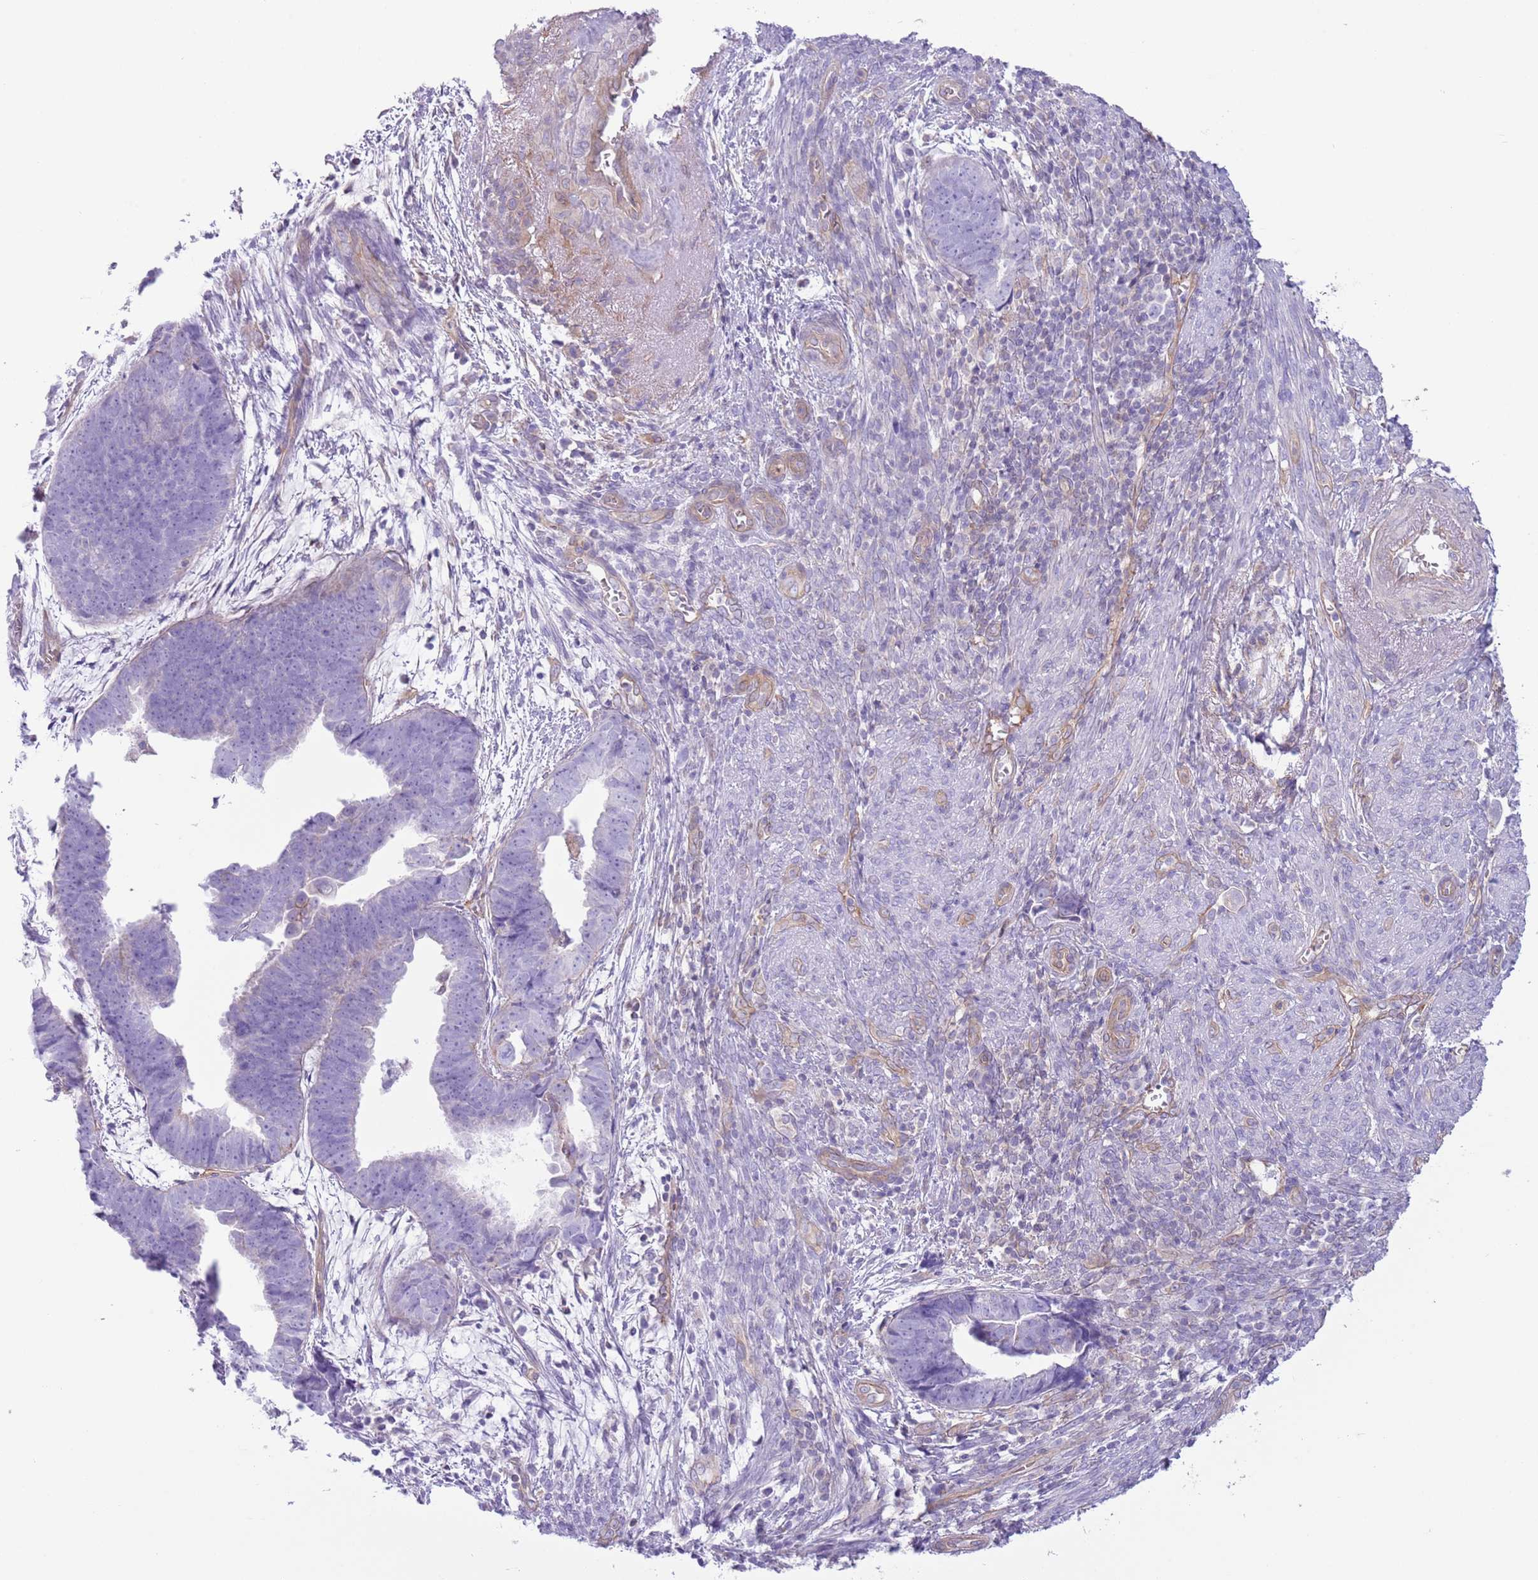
{"staining": {"intensity": "negative", "quantity": "none", "location": "none"}, "tissue": "endometrial cancer", "cell_type": "Tumor cells", "image_type": "cancer", "snomed": [{"axis": "morphology", "description": "Adenocarcinoma, NOS"}, {"axis": "topography", "description": "Endometrium"}], "caption": "Protein analysis of endometrial cancer (adenocarcinoma) shows no significant staining in tumor cells.", "gene": "RBP3", "patient": {"sex": "female", "age": 75}}